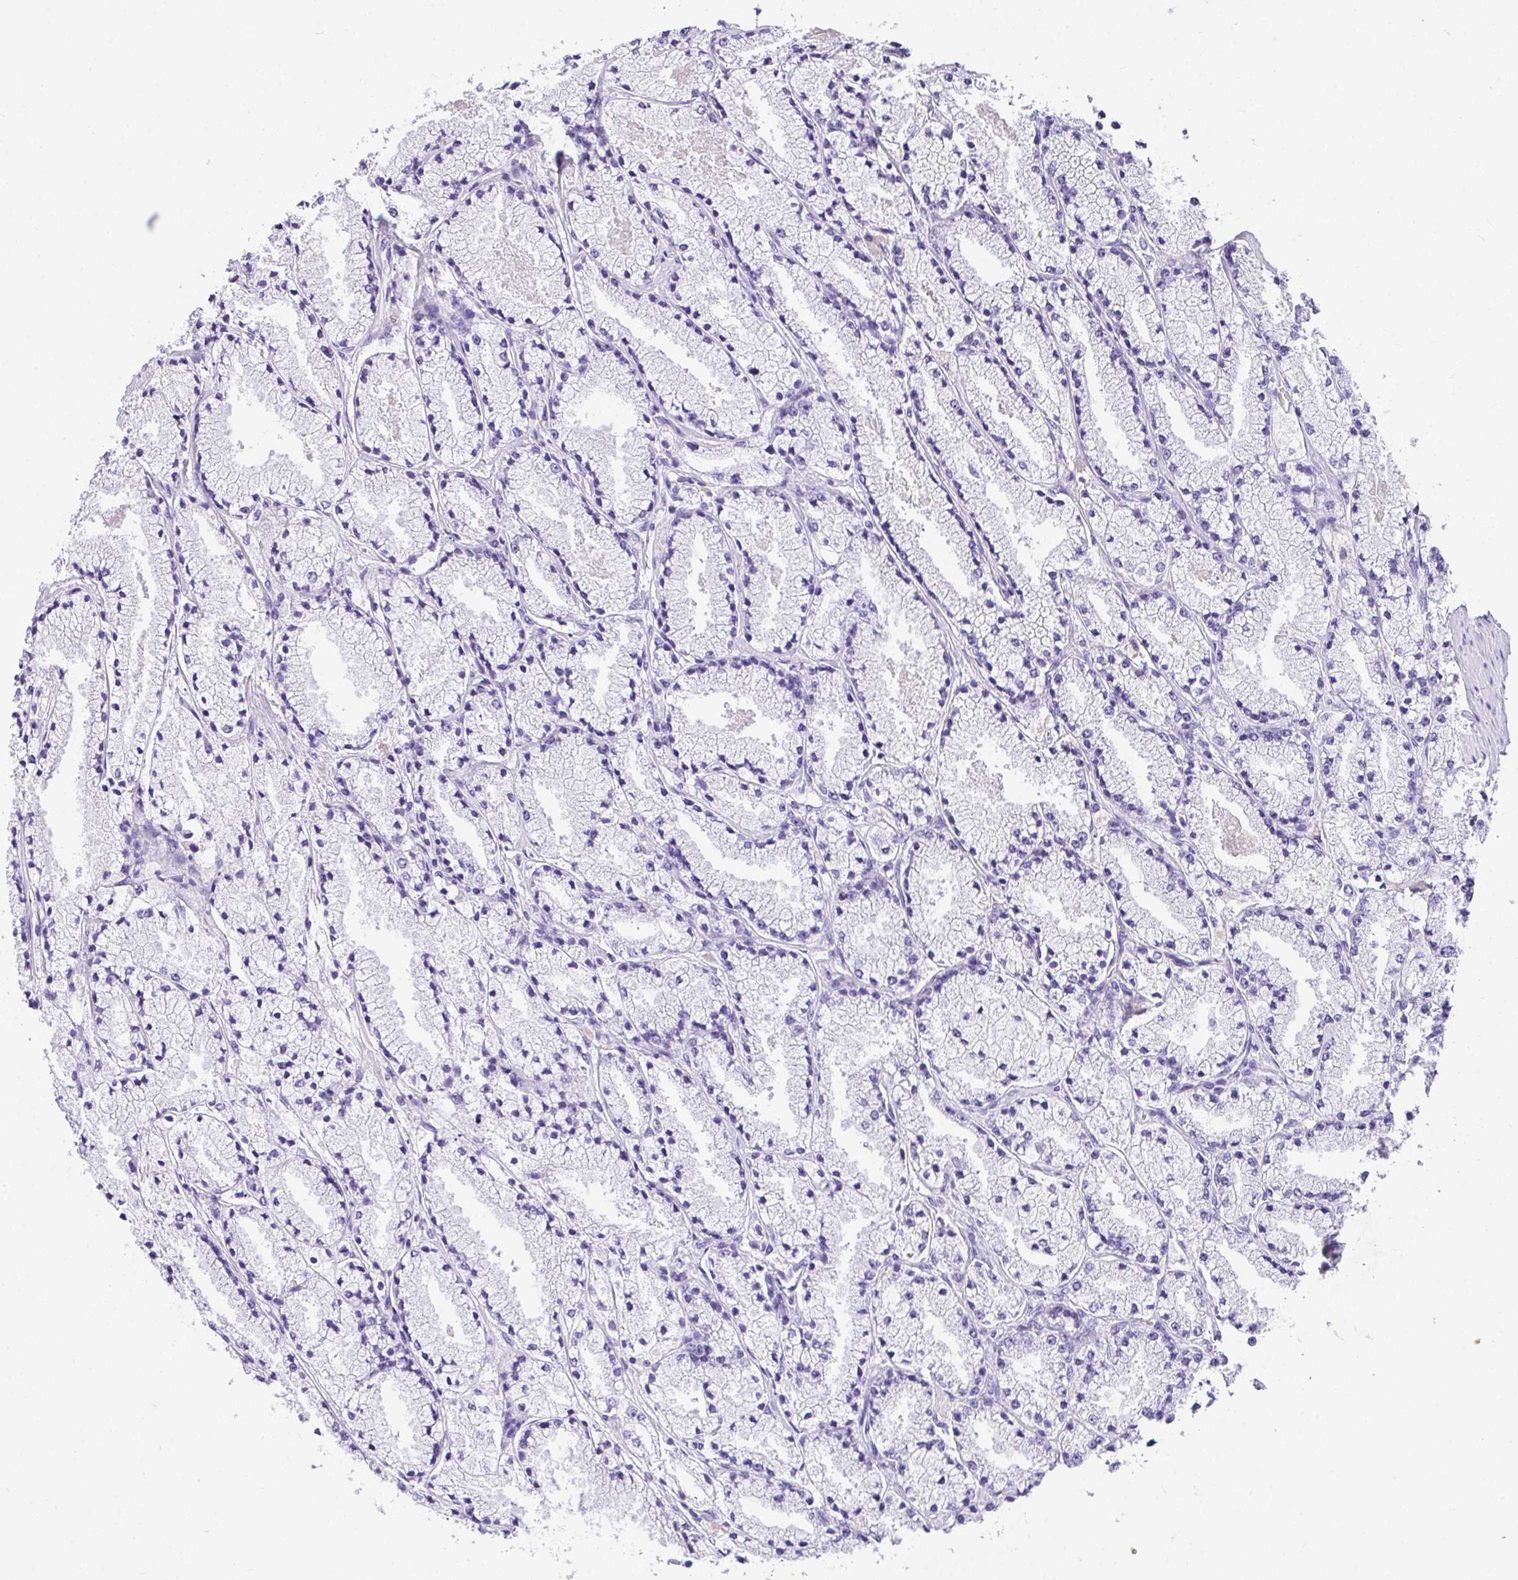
{"staining": {"intensity": "negative", "quantity": "none", "location": "none"}, "tissue": "prostate cancer", "cell_type": "Tumor cells", "image_type": "cancer", "snomed": [{"axis": "morphology", "description": "Adenocarcinoma, High grade"}, {"axis": "topography", "description": "Prostate"}], "caption": "Prostate cancer stained for a protein using IHC exhibits no expression tumor cells.", "gene": "AVIL", "patient": {"sex": "male", "age": 63}}